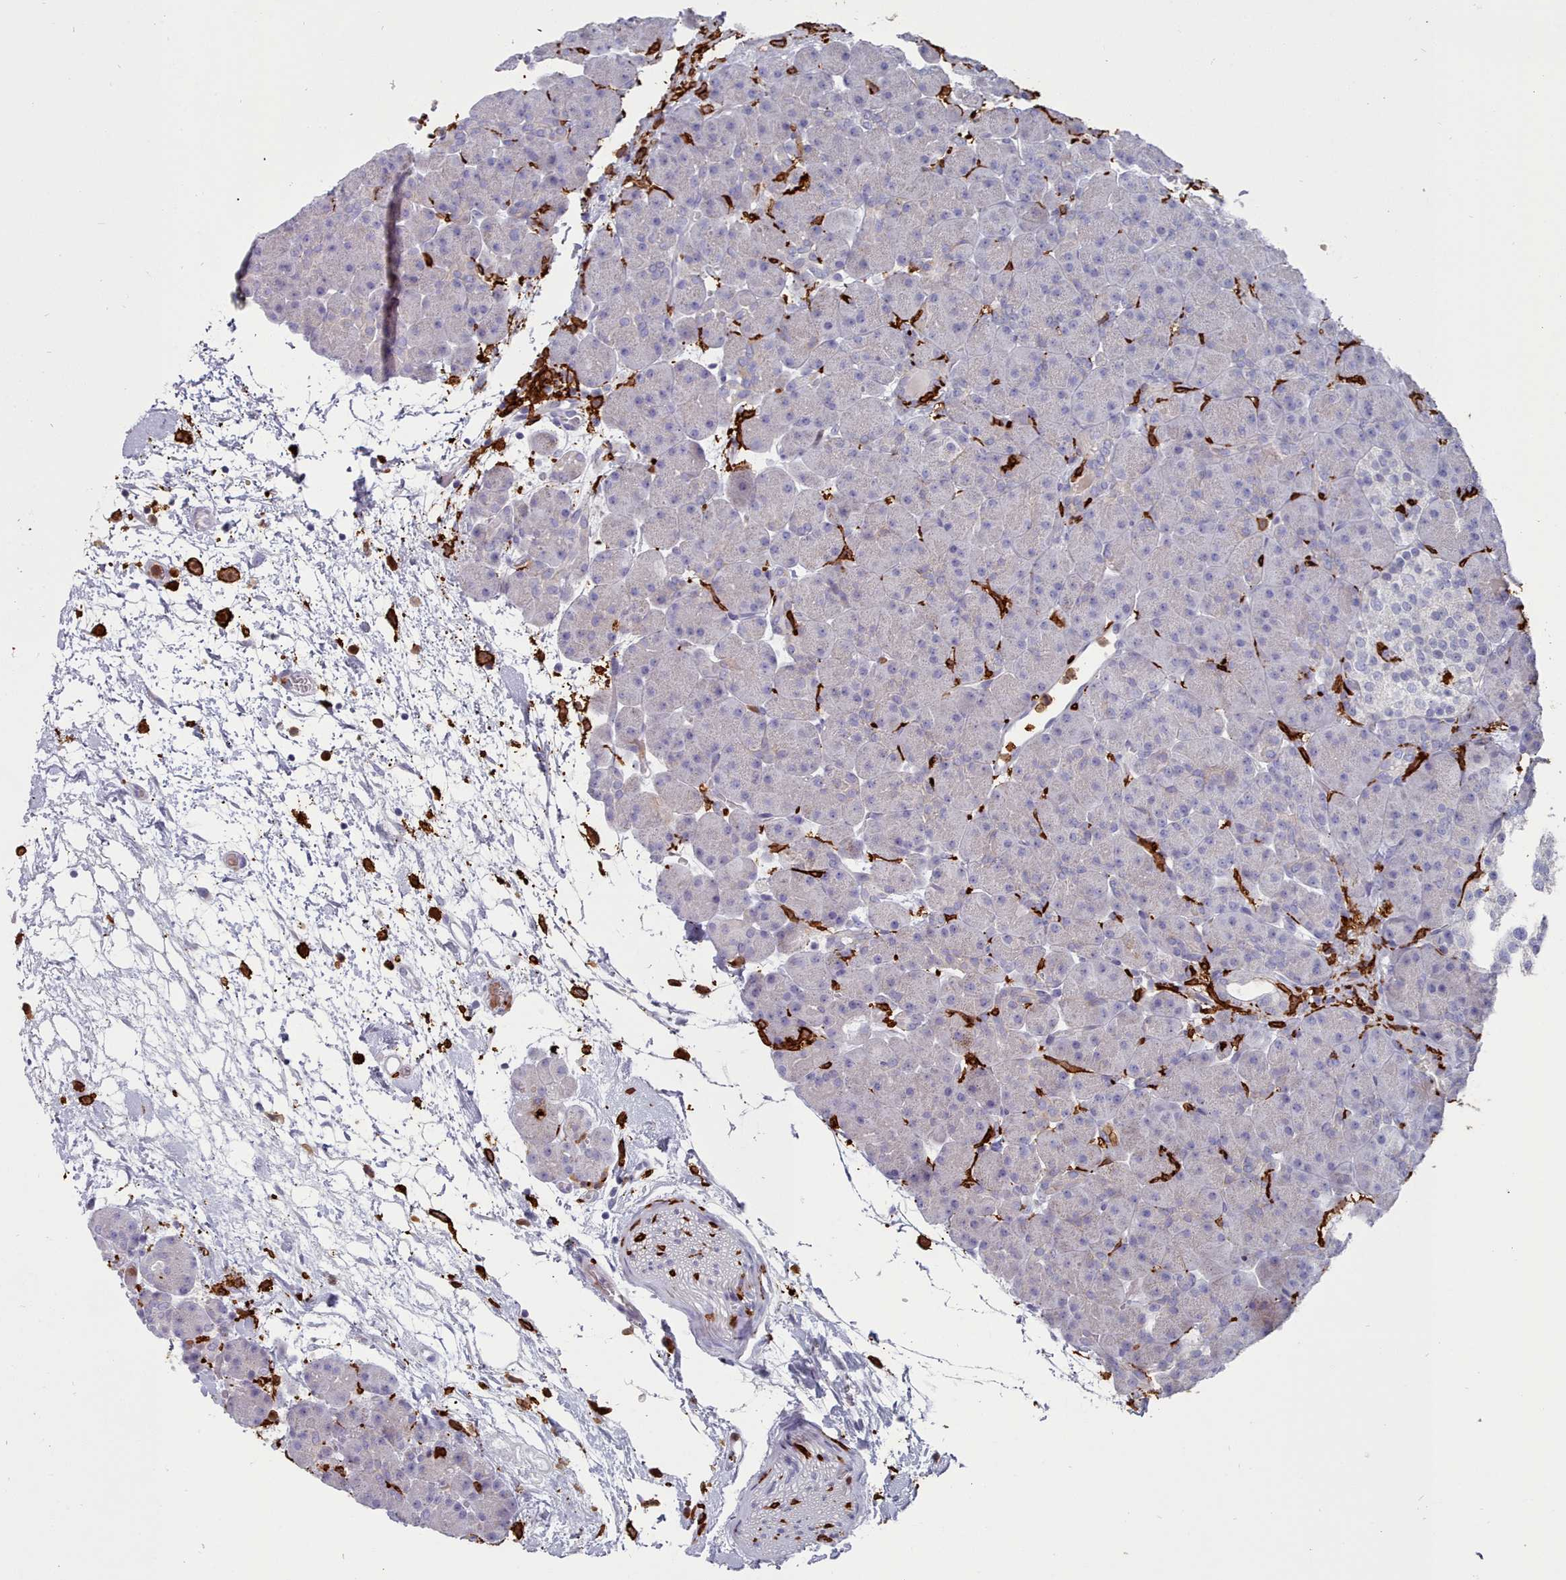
{"staining": {"intensity": "negative", "quantity": "none", "location": "none"}, "tissue": "pancreas", "cell_type": "Exocrine glandular cells", "image_type": "normal", "snomed": [{"axis": "morphology", "description": "Normal tissue, NOS"}, {"axis": "topography", "description": "Pancreas"}], "caption": "The immunohistochemistry micrograph has no significant expression in exocrine glandular cells of pancreas. Nuclei are stained in blue.", "gene": "AIF1", "patient": {"sex": "male", "age": 66}}